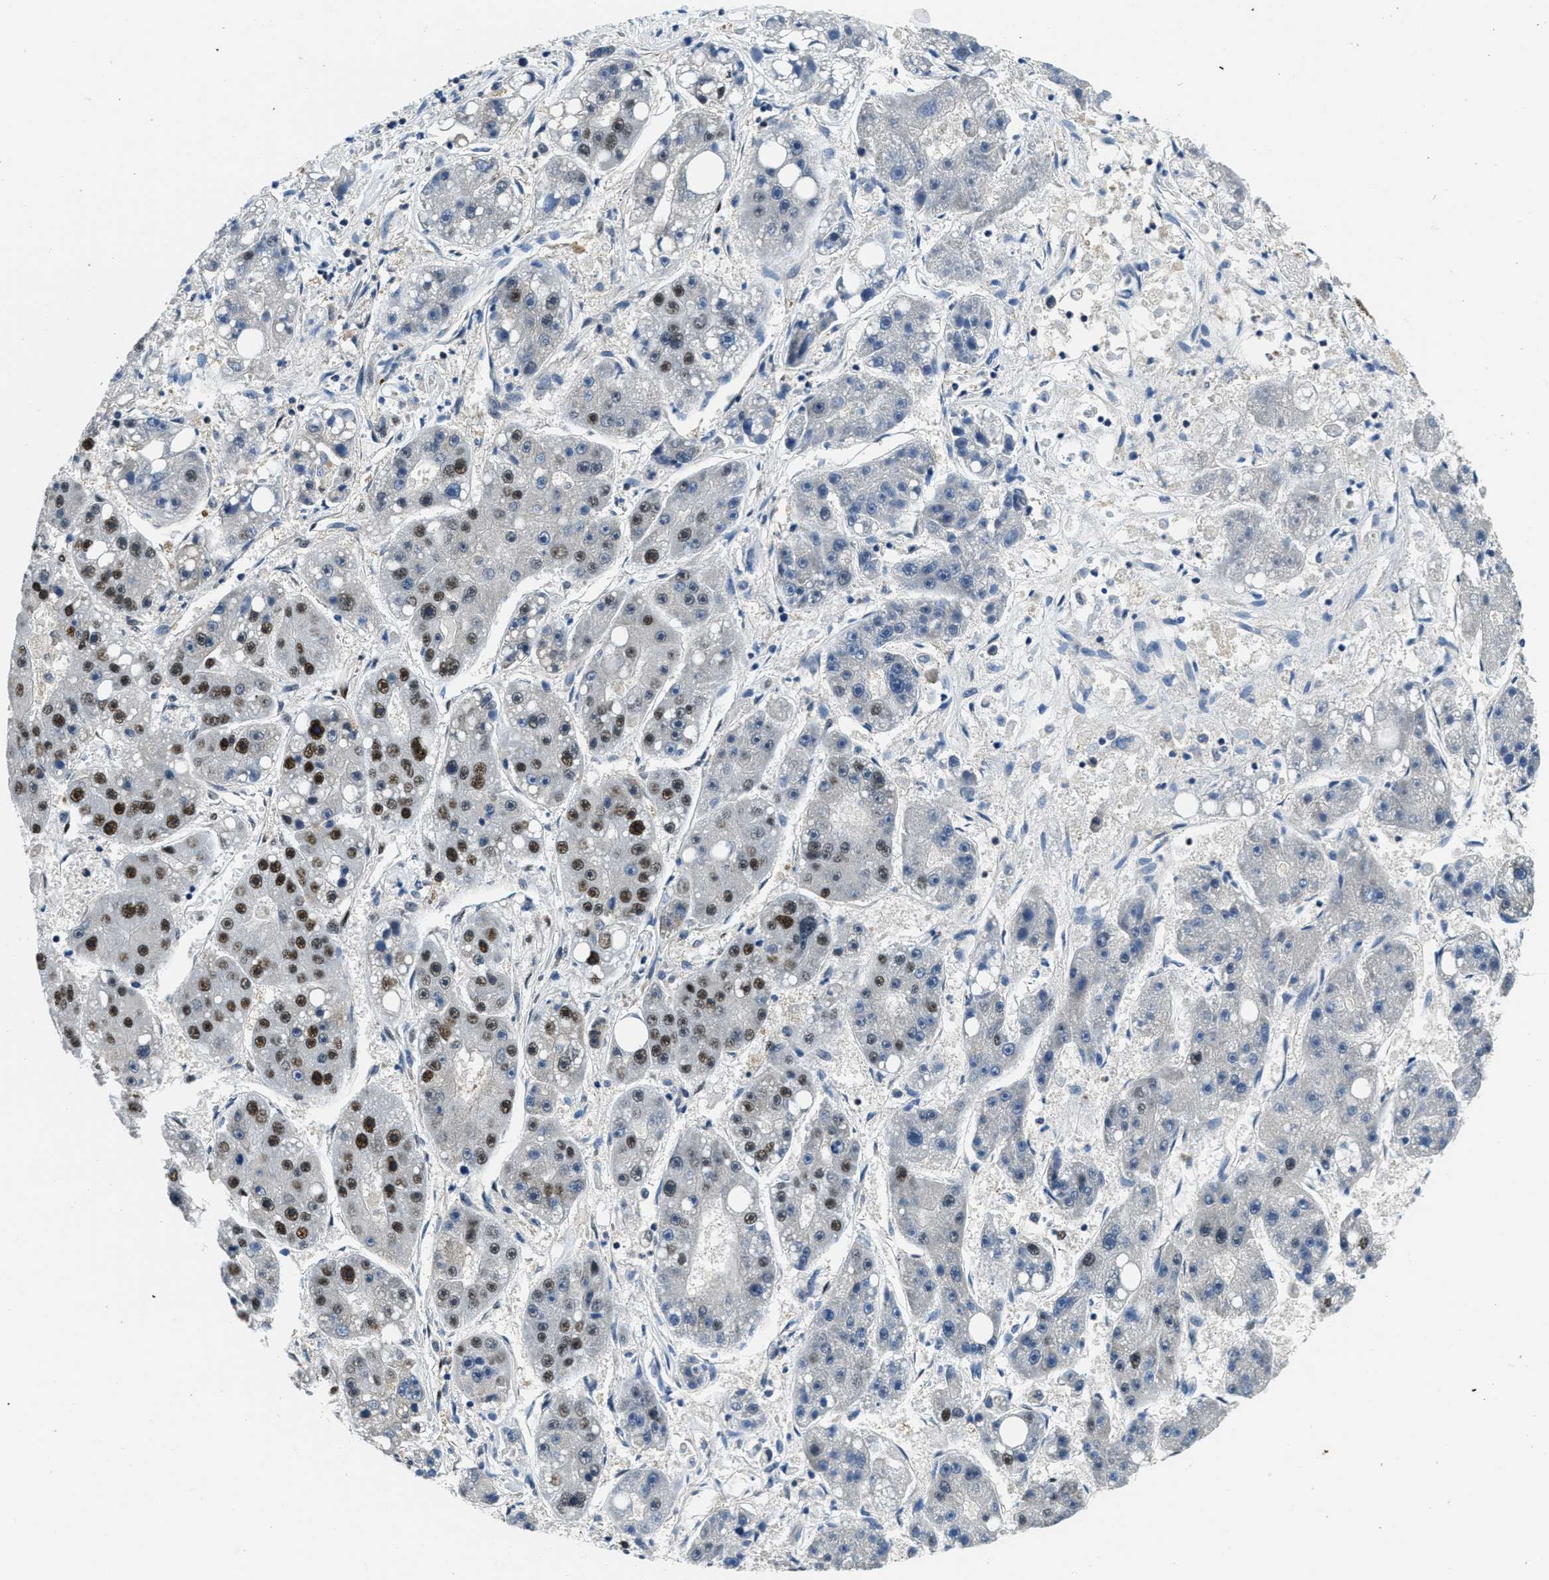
{"staining": {"intensity": "strong", "quantity": "25%-75%", "location": "nuclear"}, "tissue": "liver cancer", "cell_type": "Tumor cells", "image_type": "cancer", "snomed": [{"axis": "morphology", "description": "Carcinoma, Hepatocellular, NOS"}, {"axis": "topography", "description": "Liver"}], "caption": "A histopathology image of human hepatocellular carcinoma (liver) stained for a protein shows strong nuclear brown staining in tumor cells.", "gene": "SSB", "patient": {"sex": "female", "age": 61}}